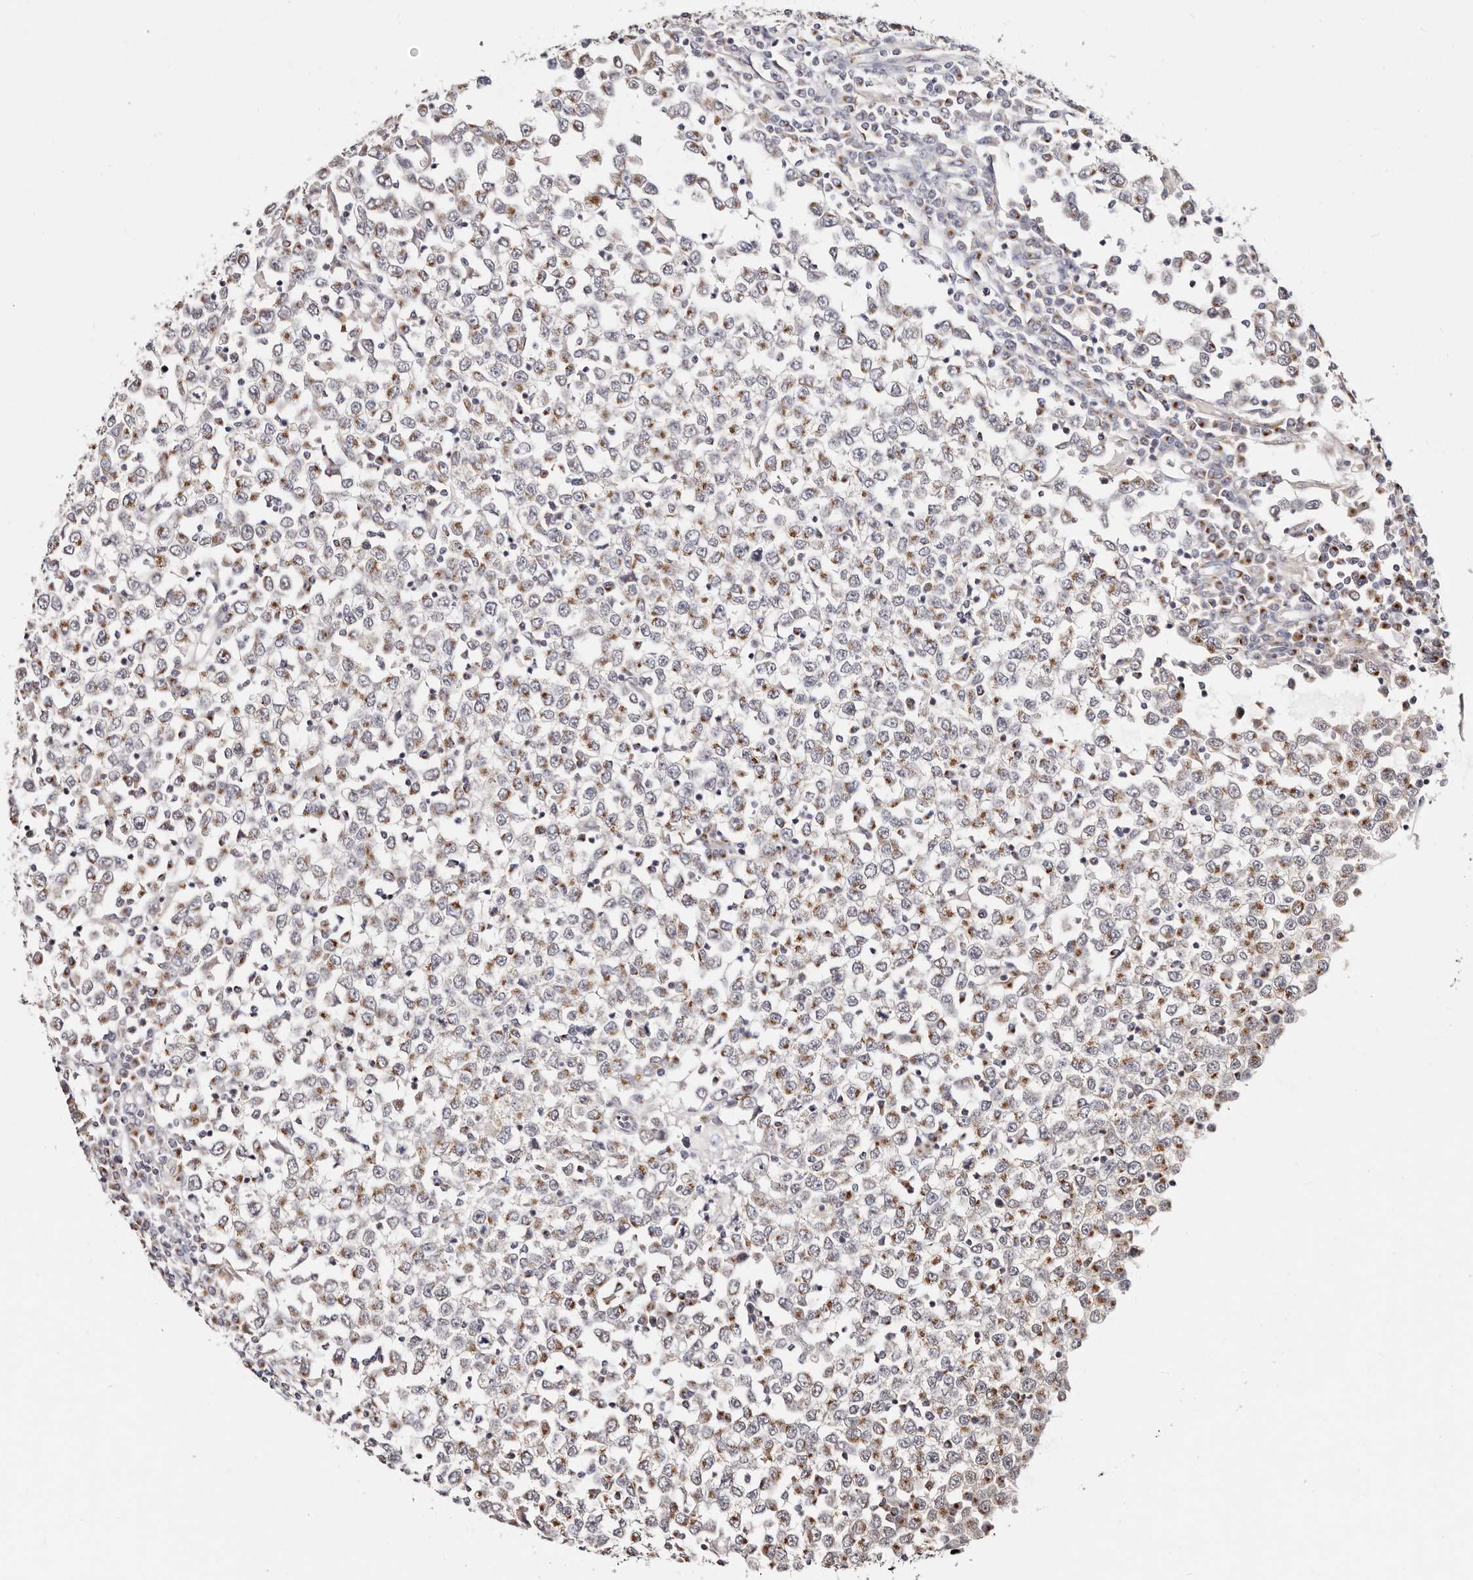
{"staining": {"intensity": "moderate", "quantity": ">75%", "location": "cytoplasmic/membranous"}, "tissue": "testis cancer", "cell_type": "Tumor cells", "image_type": "cancer", "snomed": [{"axis": "morphology", "description": "Seminoma, NOS"}, {"axis": "topography", "description": "Testis"}], "caption": "Tumor cells reveal medium levels of moderate cytoplasmic/membranous expression in approximately >75% of cells in human testis cancer.", "gene": "VIPAS39", "patient": {"sex": "male", "age": 65}}